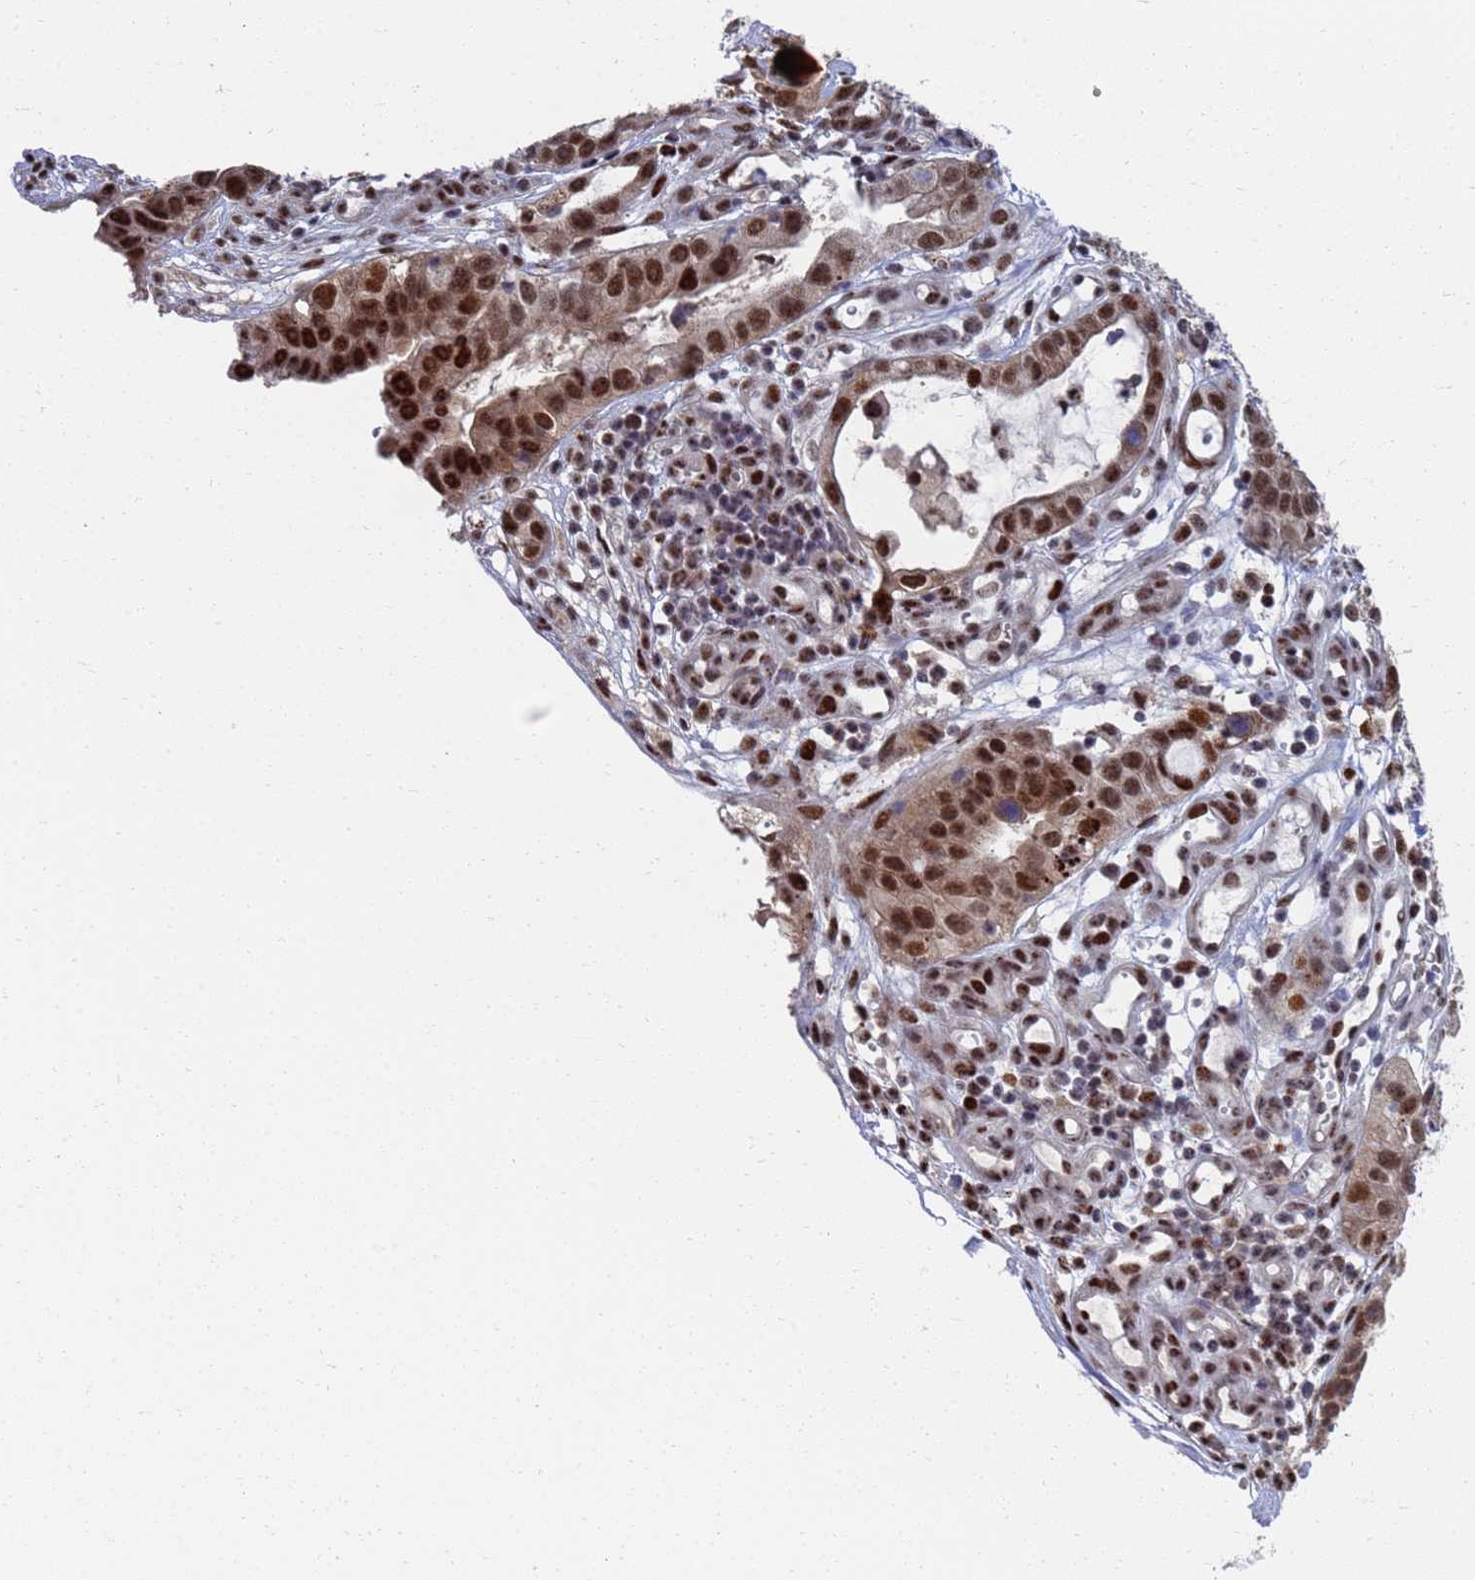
{"staining": {"intensity": "strong", "quantity": ">75%", "location": "nuclear"}, "tissue": "stomach cancer", "cell_type": "Tumor cells", "image_type": "cancer", "snomed": [{"axis": "morphology", "description": "Adenocarcinoma, NOS"}, {"axis": "topography", "description": "Stomach"}], "caption": "Immunohistochemistry of human adenocarcinoma (stomach) shows high levels of strong nuclear expression in approximately >75% of tumor cells.", "gene": "AP5Z1", "patient": {"sex": "male", "age": 55}}